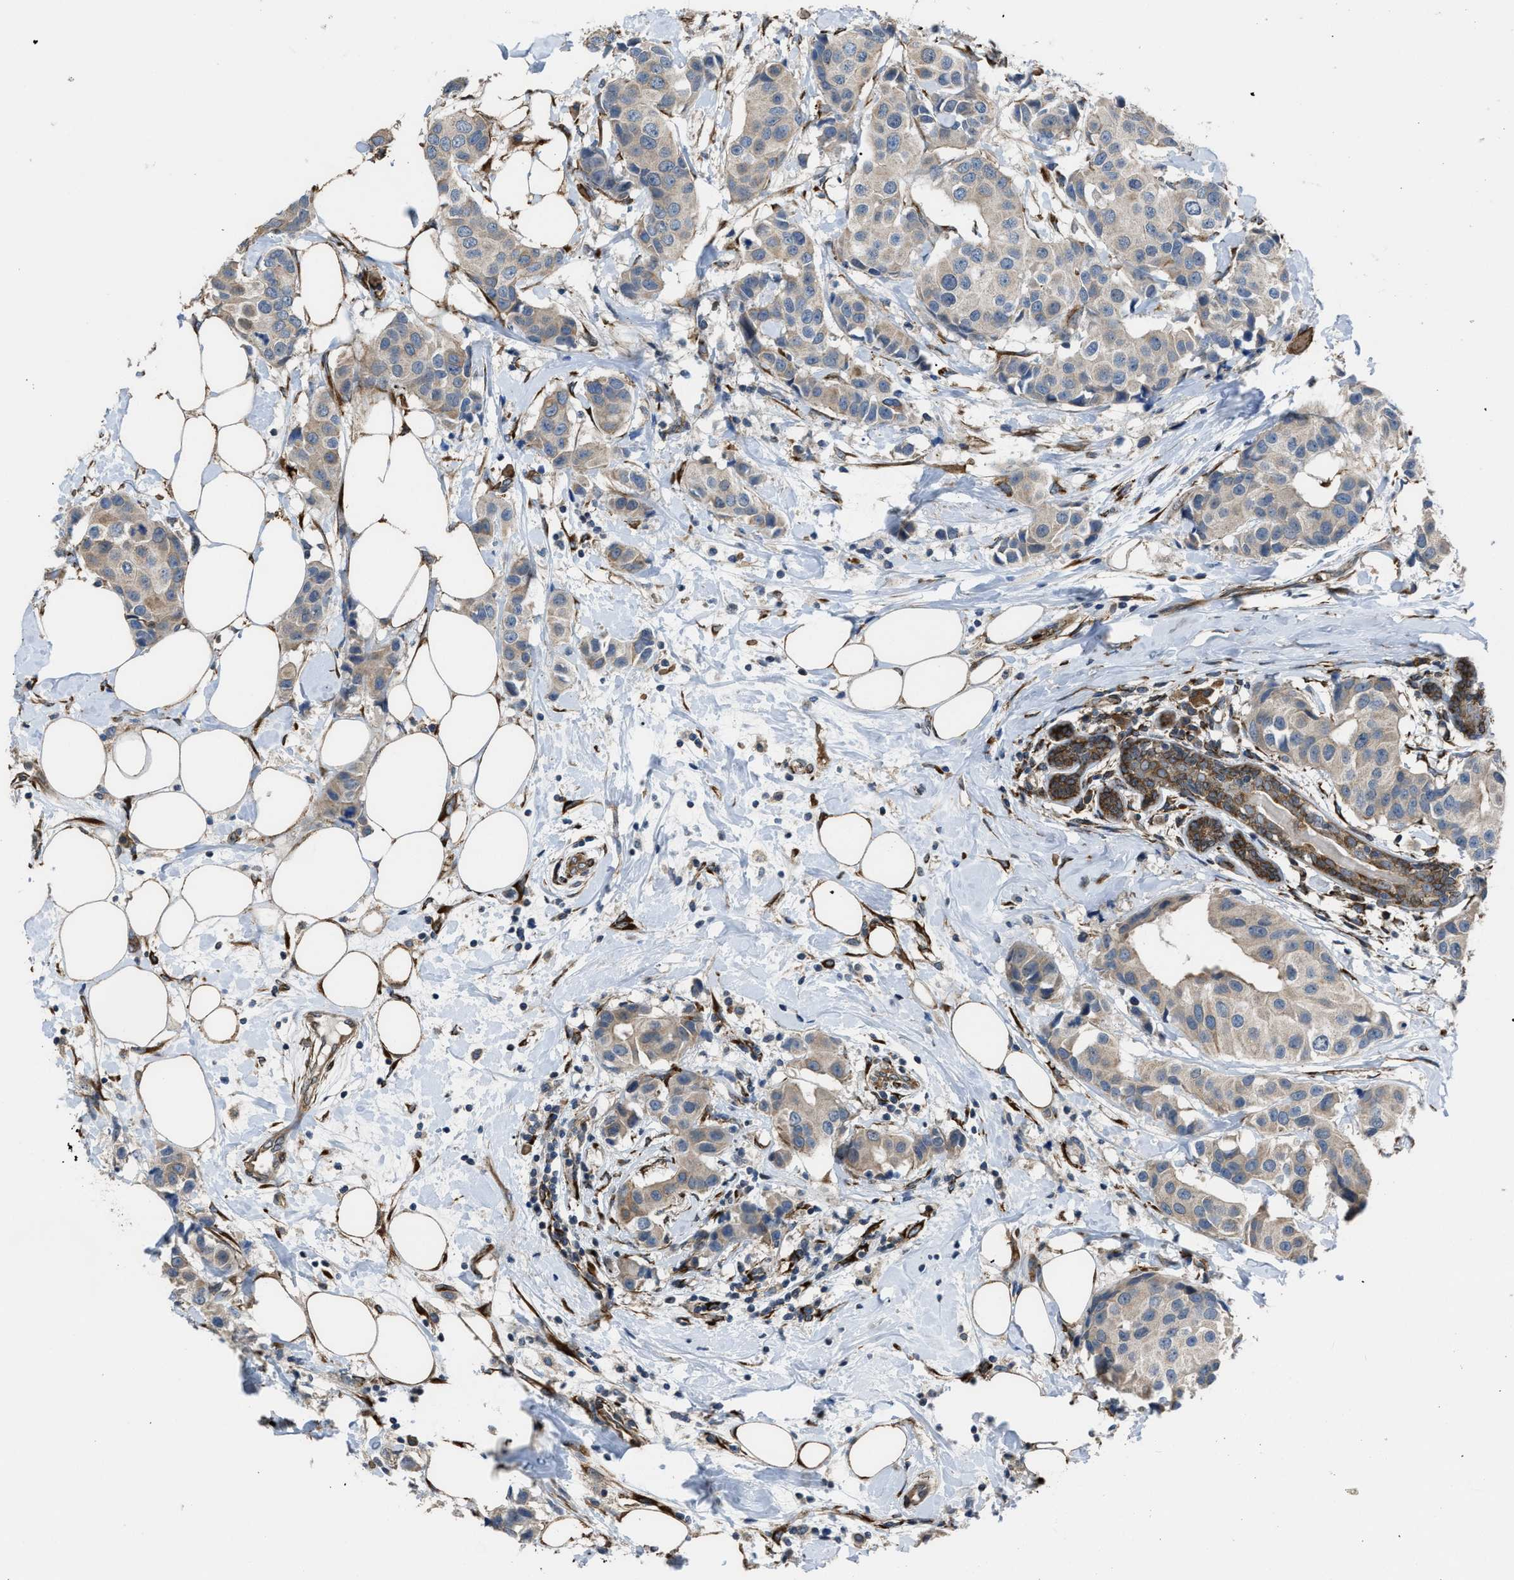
{"staining": {"intensity": "weak", "quantity": "25%-75%", "location": "cytoplasmic/membranous"}, "tissue": "breast cancer", "cell_type": "Tumor cells", "image_type": "cancer", "snomed": [{"axis": "morphology", "description": "Normal tissue, NOS"}, {"axis": "morphology", "description": "Duct carcinoma"}, {"axis": "topography", "description": "Breast"}], "caption": "Human breast intraductal carcinoma stained with a brown dye demonstrates weak cytoplasmic/membranous positive expression in about 25%-75% of tumor cells.", "gene": "SELENOM", "patient": {"sex": "female", "age": 39}}